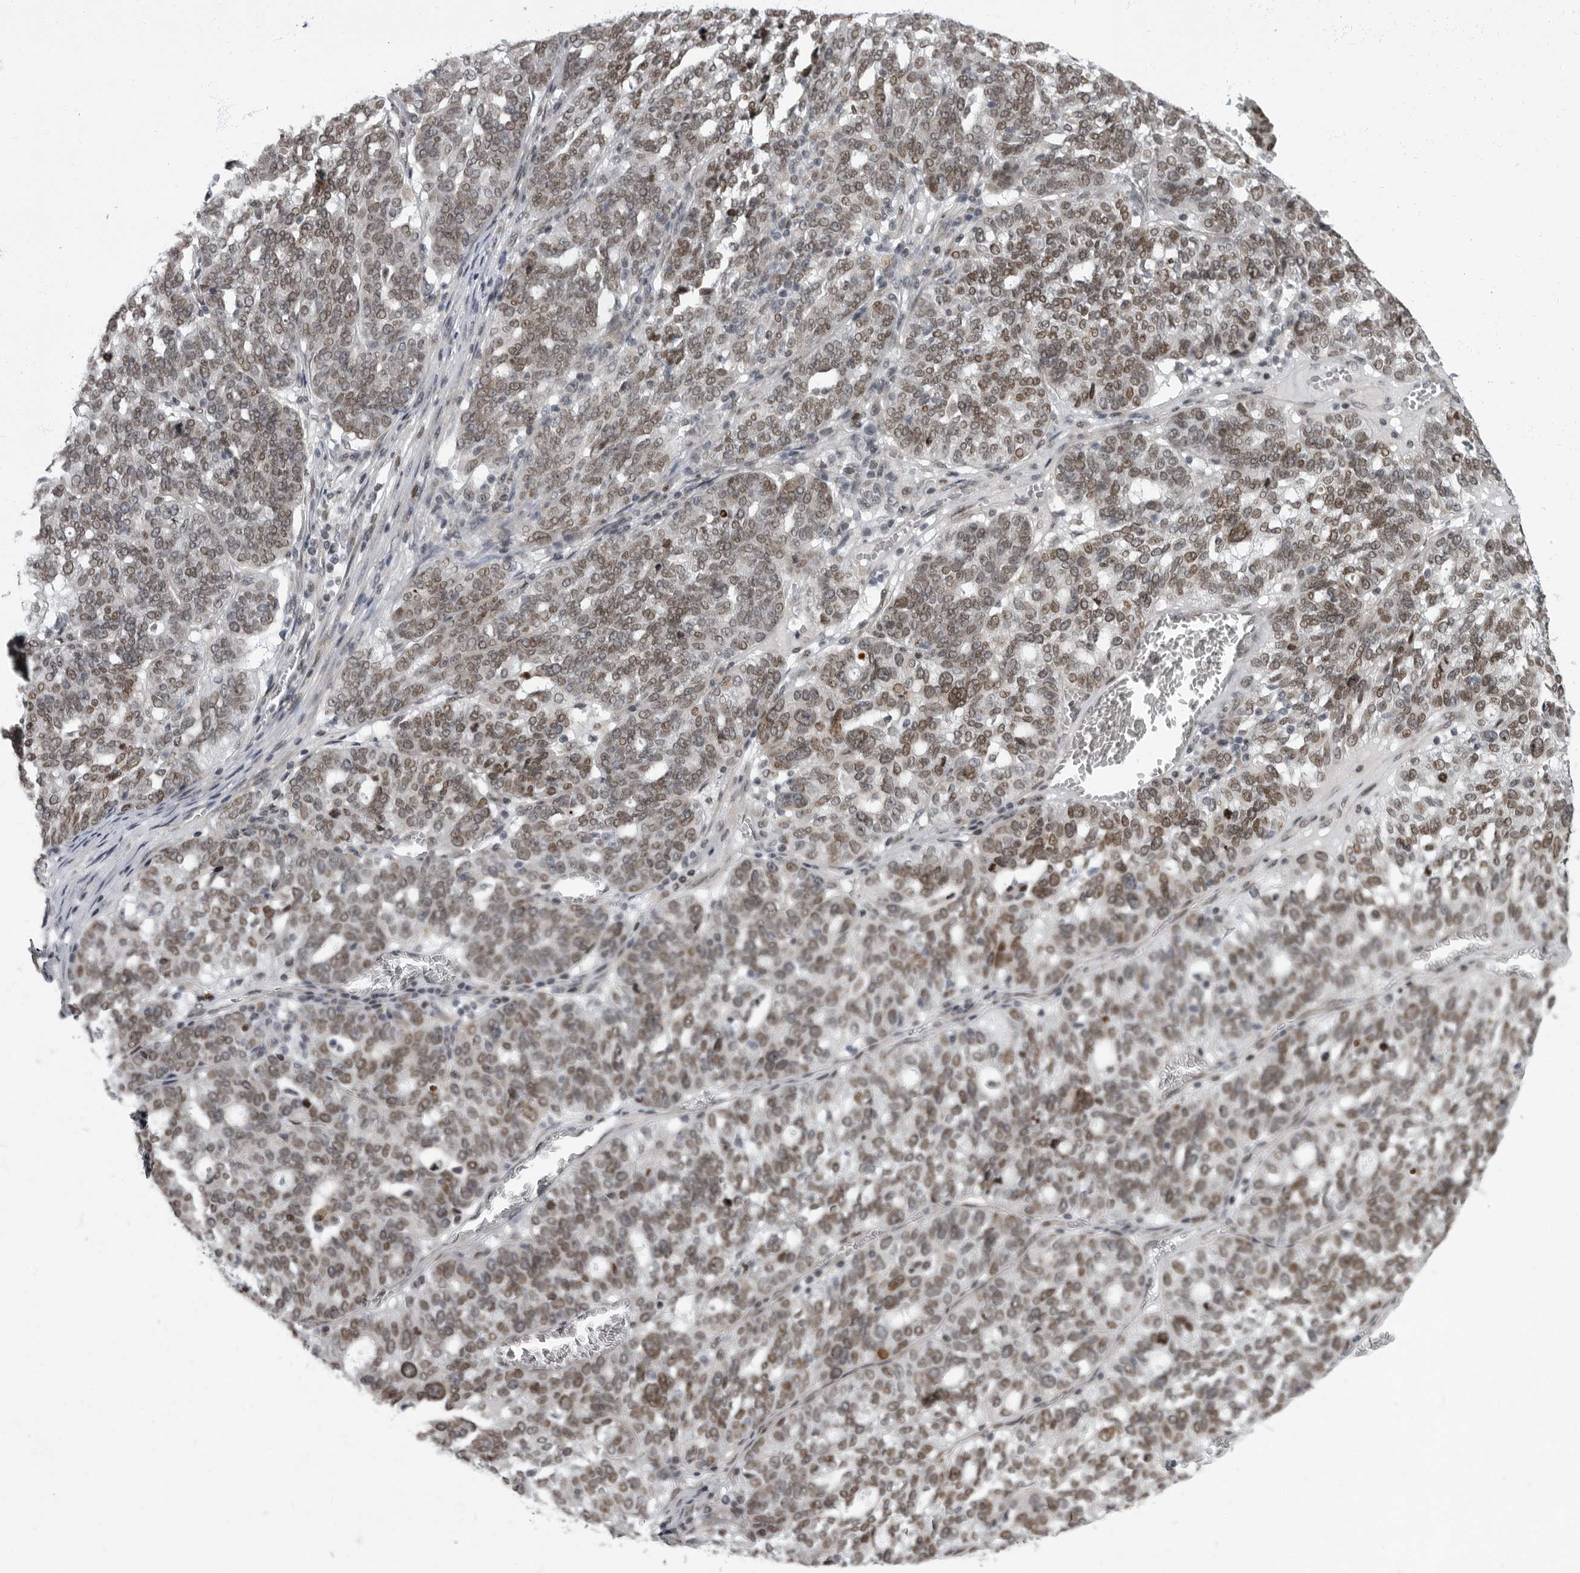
{"staining": {"intensity": "moderate", "quantity": ">75%", "location": "nuclear"}, "tissue": "ovarian cancer", "cell_type": "Tumor cells", "image_type": "cancer", "snomed": [{"axis": "morphology", "description": "Cystadenocarcinoma, serous, NOS"}, {"axis": "topography", "description": "Ovary"}], "caption": "A brown stain labels moderate nuclear expression of a protein in ovarian serous cystadenocarcinoma tumor cells.", "gene": "EVI5", "patient": {"sex": "female", "age": 59}}